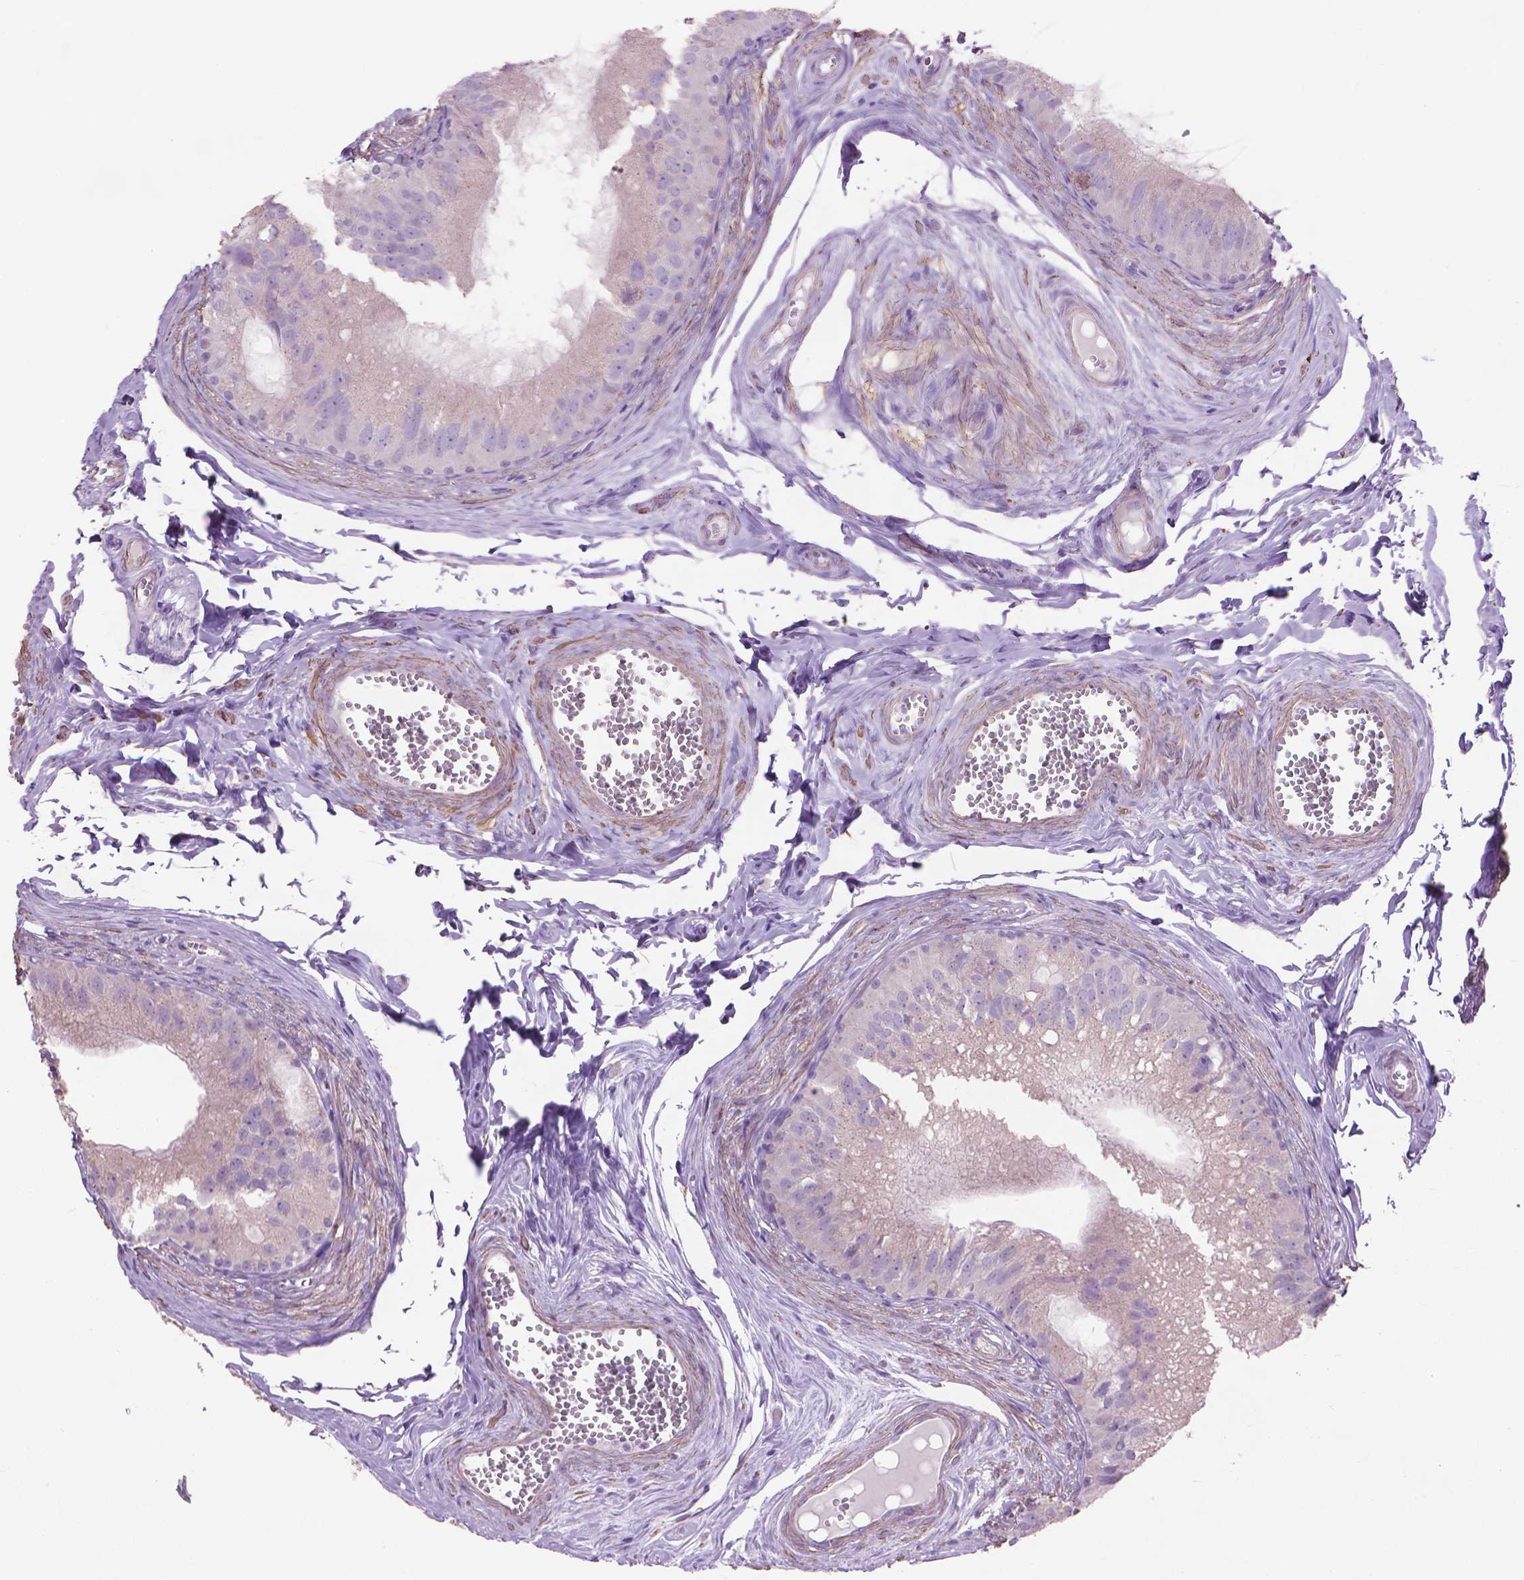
{"staining": {"intensity": "weak", "quantity": "25%-75%", "location": "cytoplasmic/membranous"}, "tissue": "epididymis", "cell_type": "Glandular cells", "image_type": "normal", "snomed": [{"axis": "morphology", "description": "Normal tissue, NOS"}, {"axis": "topography", "description": "Epididymis"}], "caption": "A photomicrograph of human epididymis stained for a protein reveals weak cytoplasmic/membranous brown staining in glandular cells. The staining is performed using DAB (3,3'-diaminobenzidine) brown chromogen to label protein expression. The nuclei are counter-stained blue using hematoxylin.", "gene": "AQP10", "patient": {"sex": "male", "age": 45}}